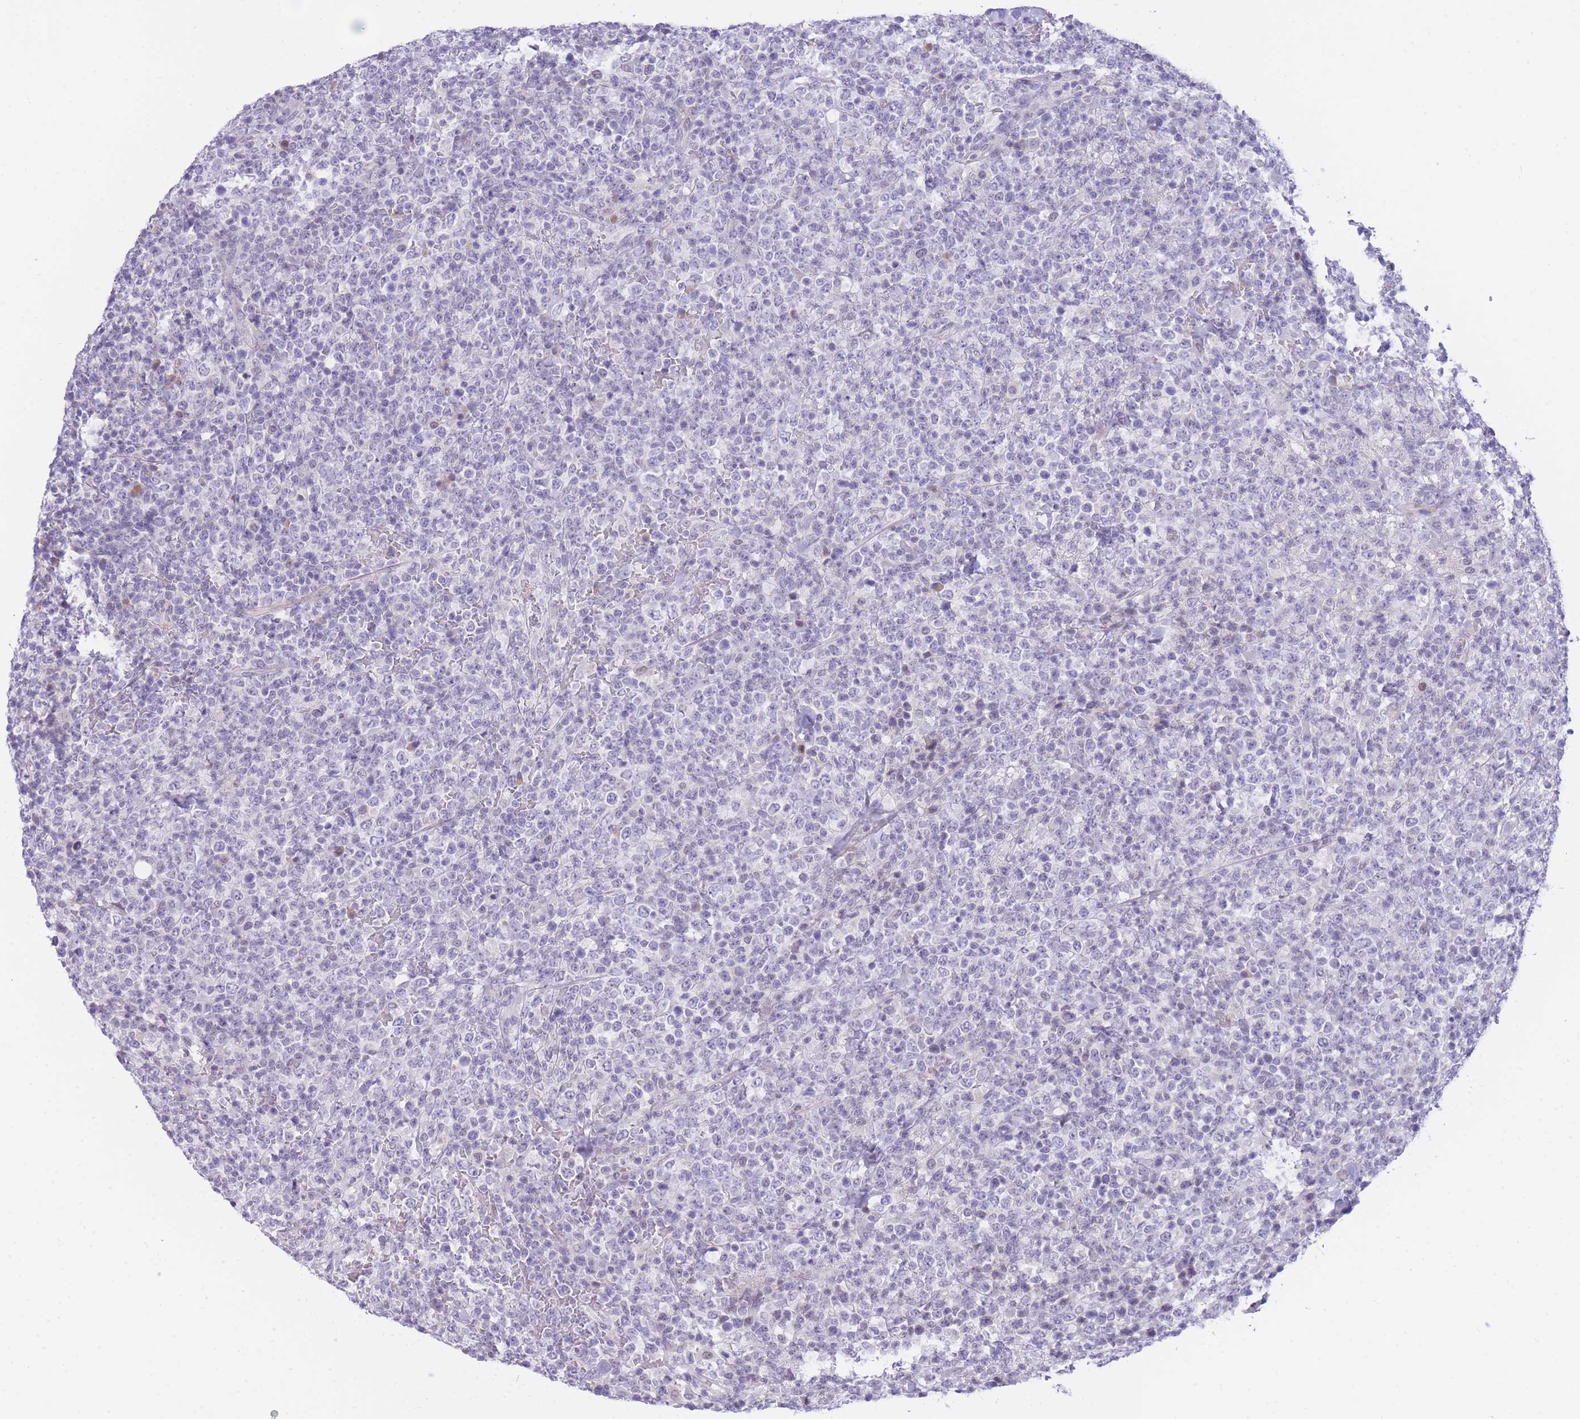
{"staining": {"intensity": "negative", "quantity": "none", "location": "none"}, "tissue": "lymphoma", "cell_type": "Tumor cells", "image_type": "cancer", "snomed": [{"axis": "morphology", "description": "Malignant lymphoma, non-Hodgkin's type, High grade"}, {"axis": "topography", "description": "Colon"}], "caption": "Human malignant lymphoma, non-Hodgkin's type (high-grade) stained for a protein using IHC reveals no expression in tumor cells.", "gene": "PRR23B", "patient": {"sex": "female", "age": 53}}